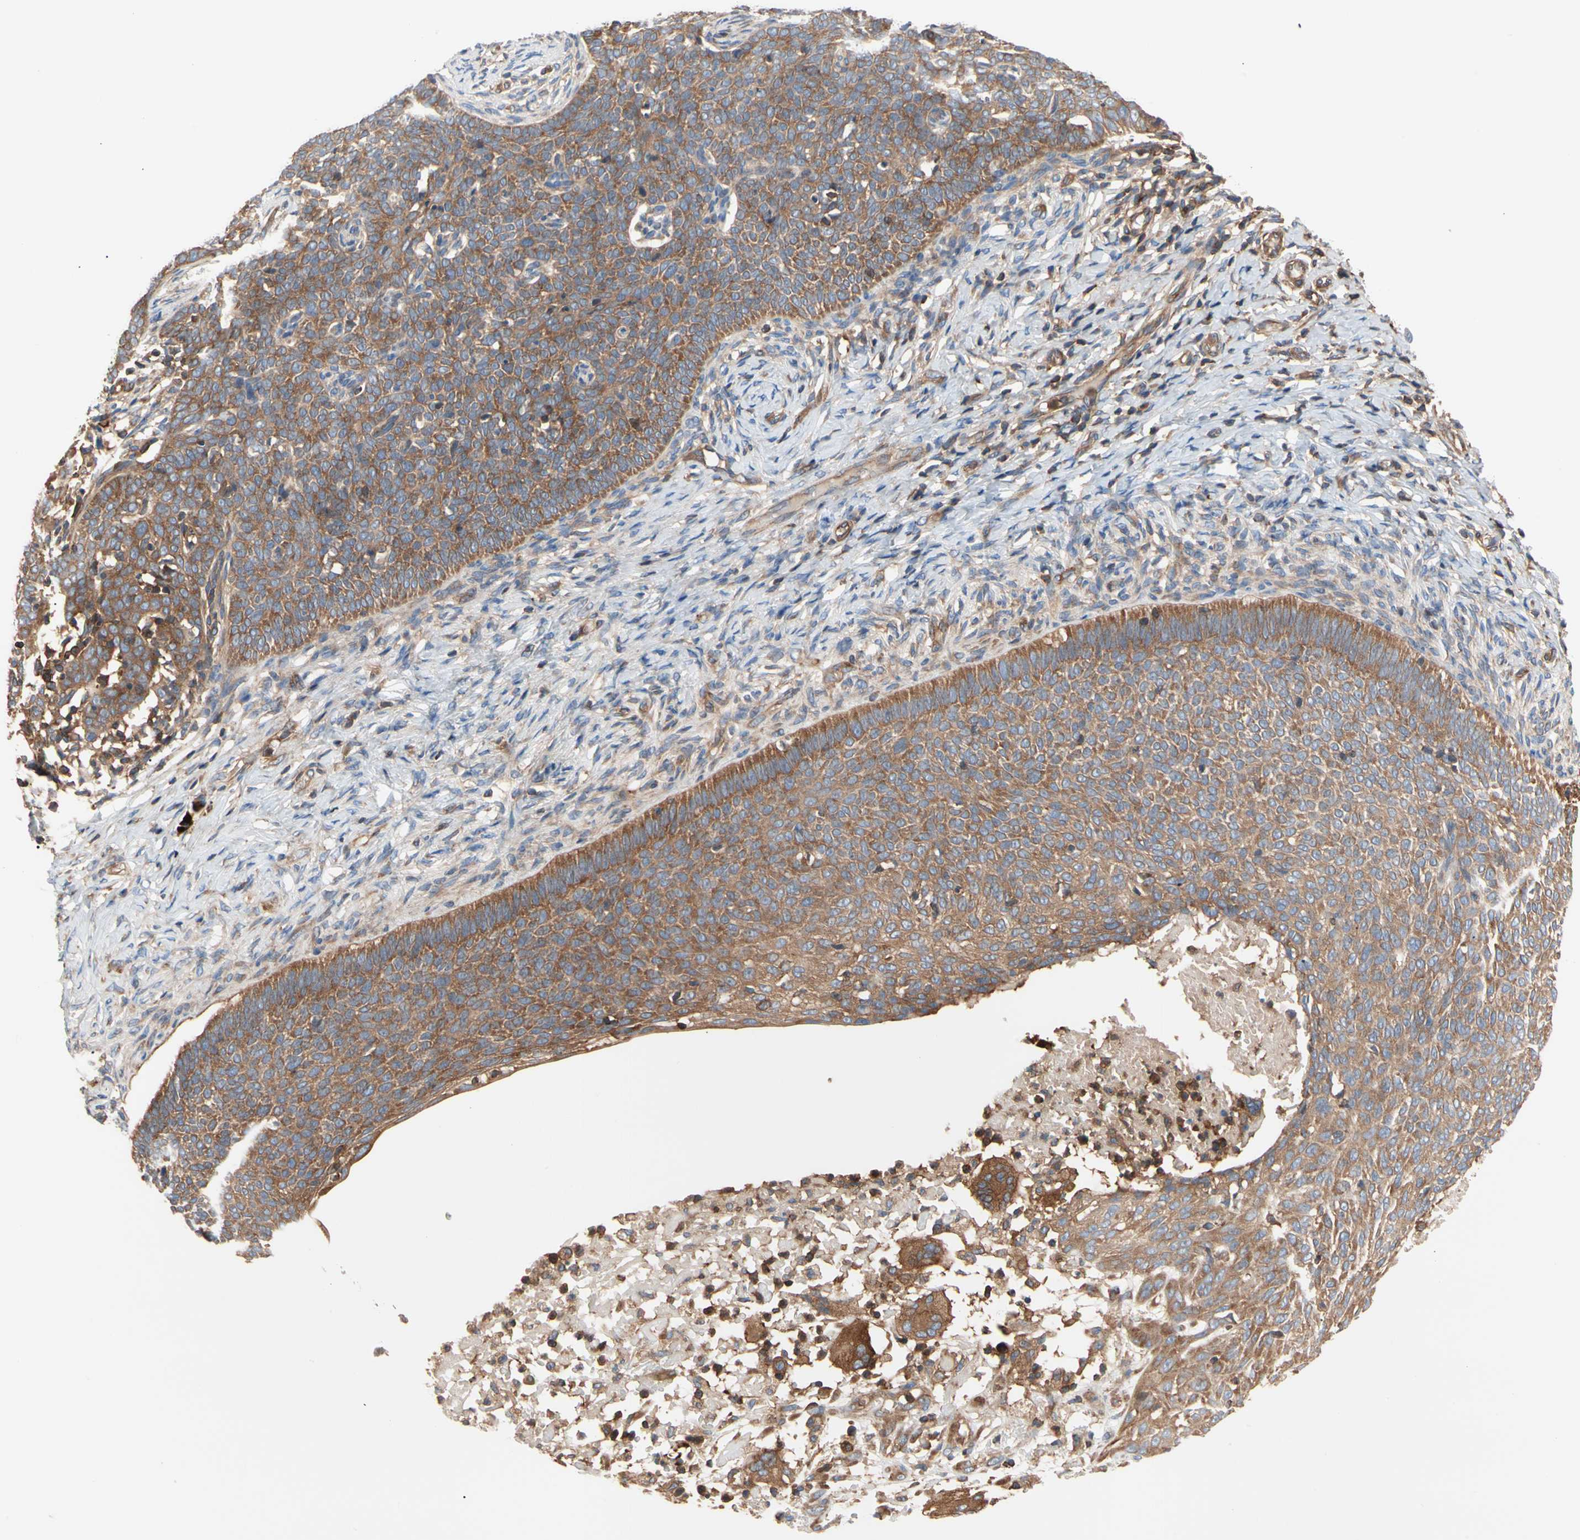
{"staining": {"intensity": "moderate", "quantity": ">75%", "location": "cytoplasmic/membranous"}, "tissue": "skin cancer", "cell_type": "Tumor cells", "image_type": "cancer", "snomed": [{"axis": "morphology", "description": "Normal tissue, NOS"}, {"axis": "morphology", "description": "Basal cell carcinoma"}, {"axis": "topography", "description": "Skin"}], "caption": "Tumor cells display moderate cytoplasmic/membranous expression in approximately >75% of cells in basal cell carcinoma (skin).", "gene": "ROCK1", "patient": {"sex": "male", "age": 87}}